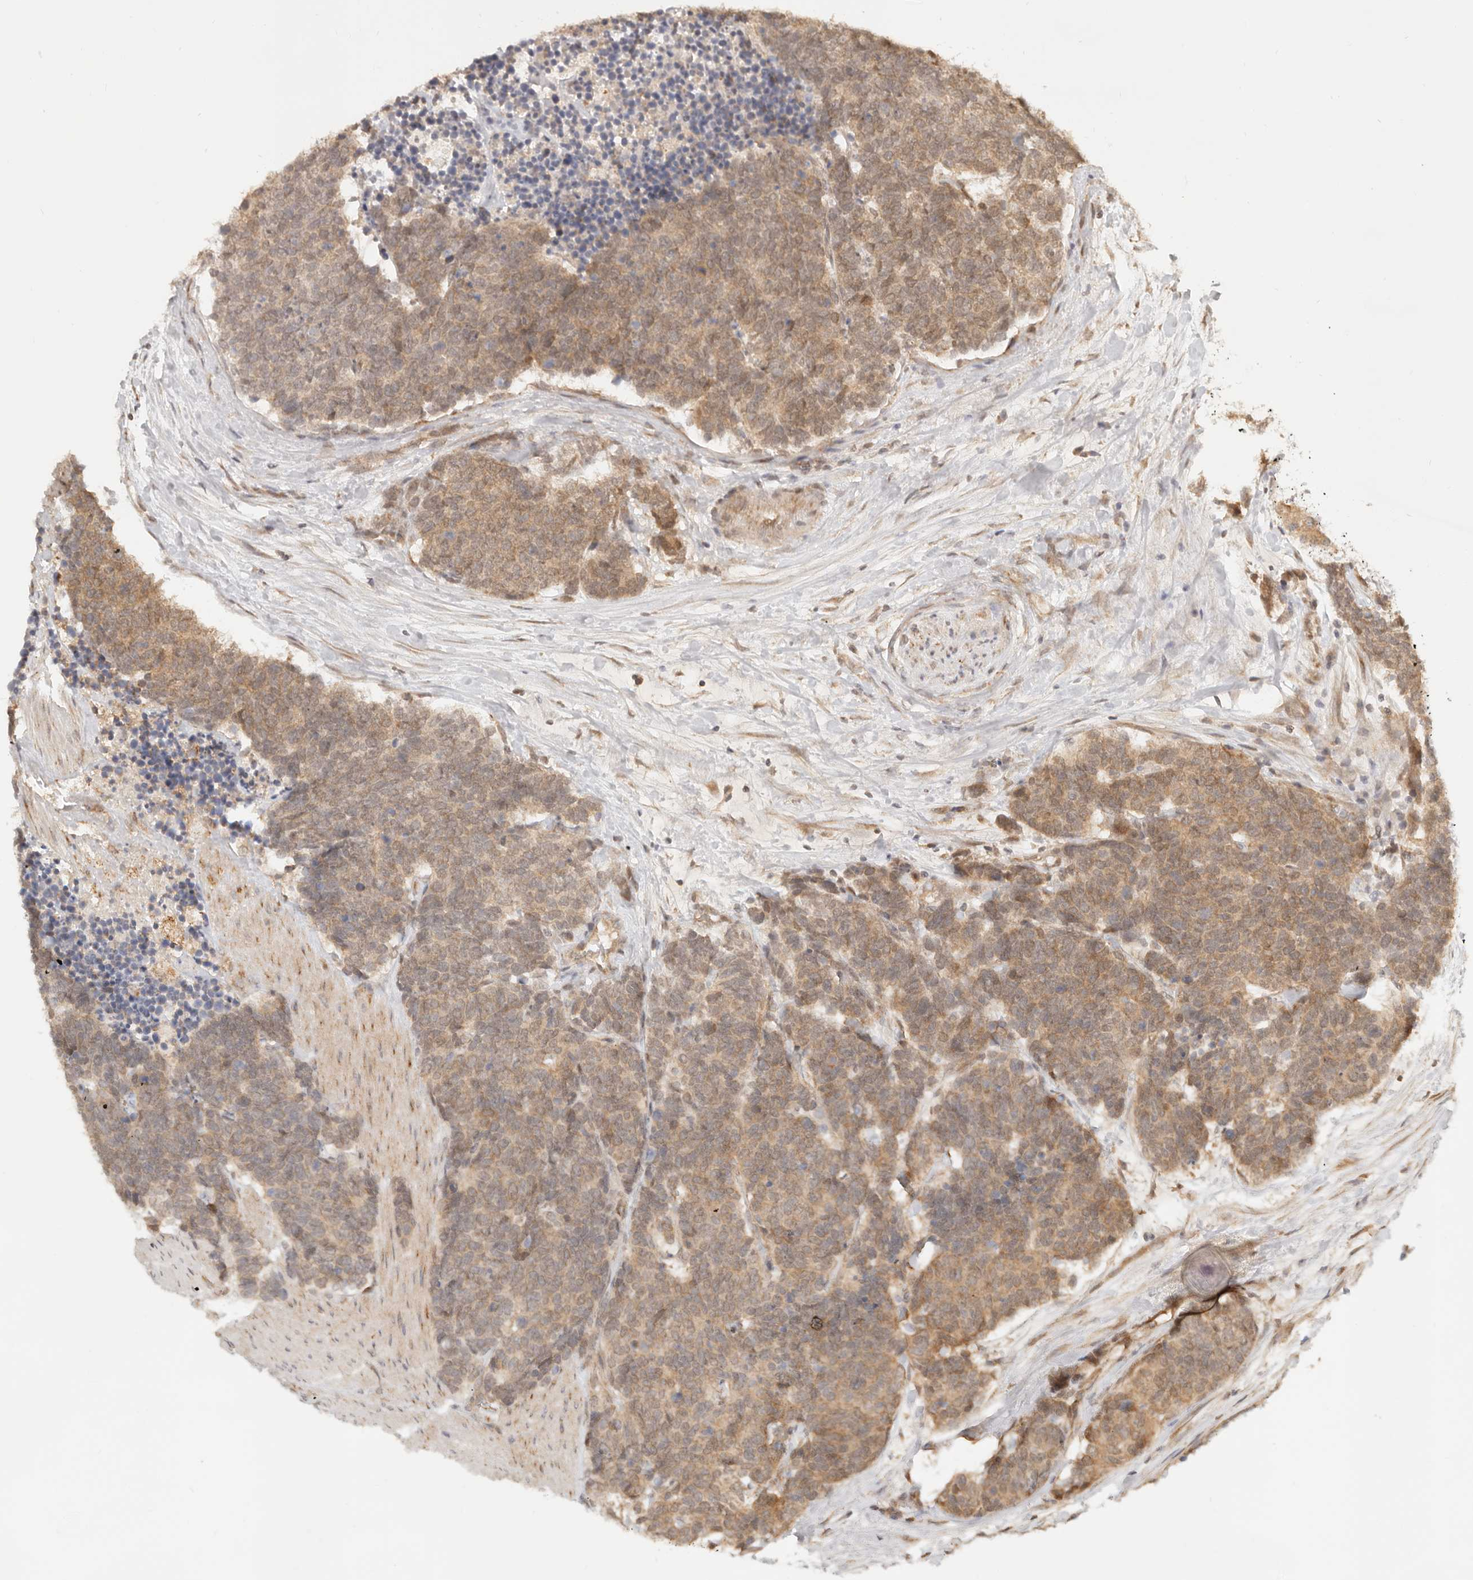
{"staining": {"intensity": "moderate", "quantity": ">75%", "location": "cytoplasmic/membranous"}, "tissue": "carcinoid", "cell_type": "Tumor cells", "image_type": "cancer", "snomed": [{"axis": "morphology", "description": "Carcinoma, NOS"}, {"axis": "morphology", "description": "Carcinoid, malignant, NOS"}, {"axis": "topography", "description": "Urinary bladder"}], "caption": "Carcinoma tissue displays moderate cytoplasmic/membranous positivity in approximately >75% of tumor cells", "gene": "BAALC", "patient": {"sex": "male", "age": 57}}